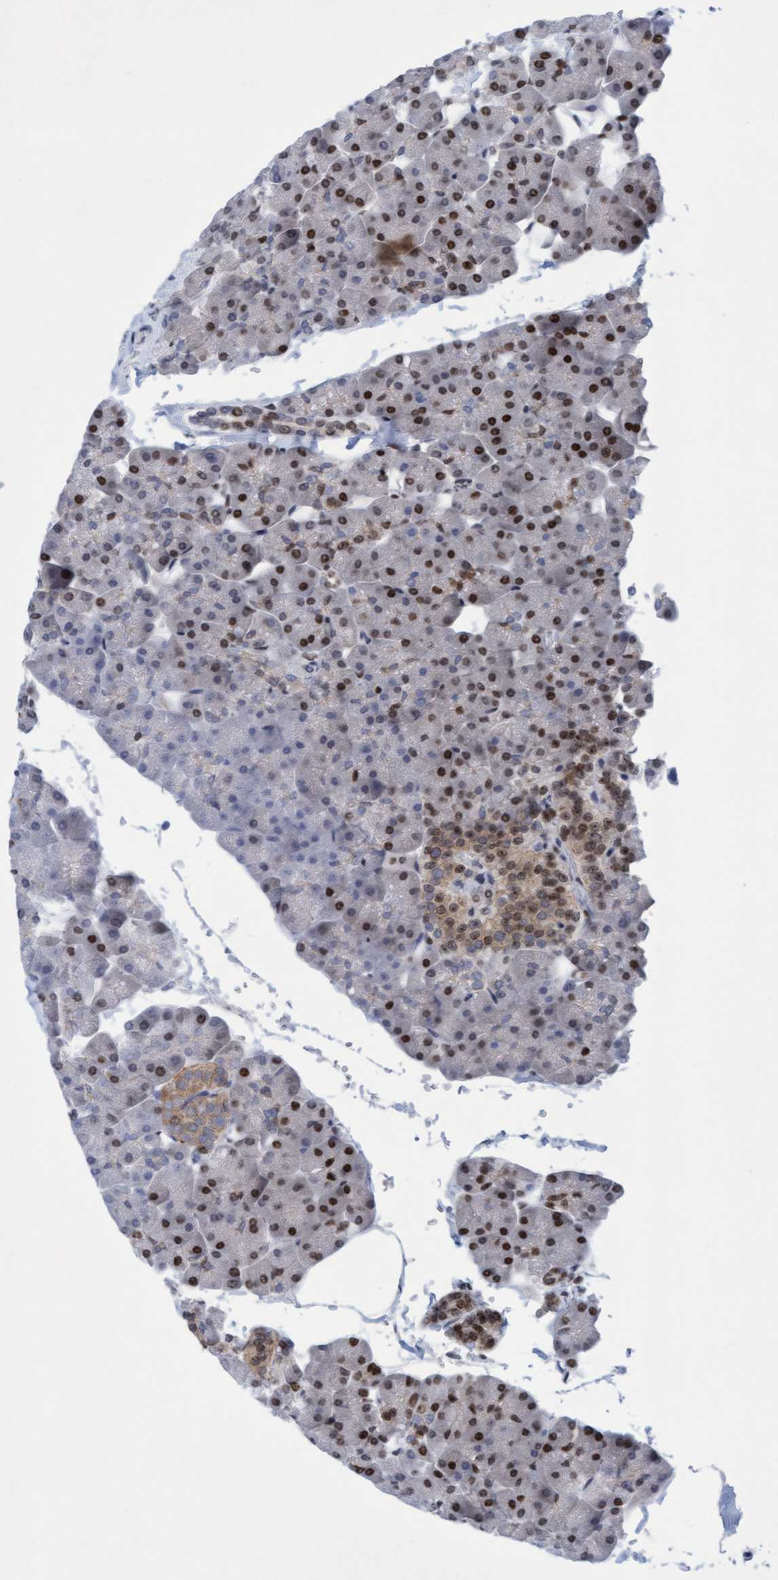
{"staining": {"intensity": "strong", "quantity": ">75%", "location": "cytoplasmic/membranous,nuclear"}, "tissue": "pancreas", "cell_type": "Exocrine glandular cells", "image_type": "normal", "snomed": [{"axis": "morphology", "description": "Normal tissue, NOS"}, {"axis": "topography", "description": "Pancreas"}], "caption": "Unremarkable pancreas demonstrates strong cytoplasmic/membranous,nuclear staining in approximately >75% of exocrine glandular cells.", "gene": "GLRX2", "patient": {"sex": "male", "age": 35}}